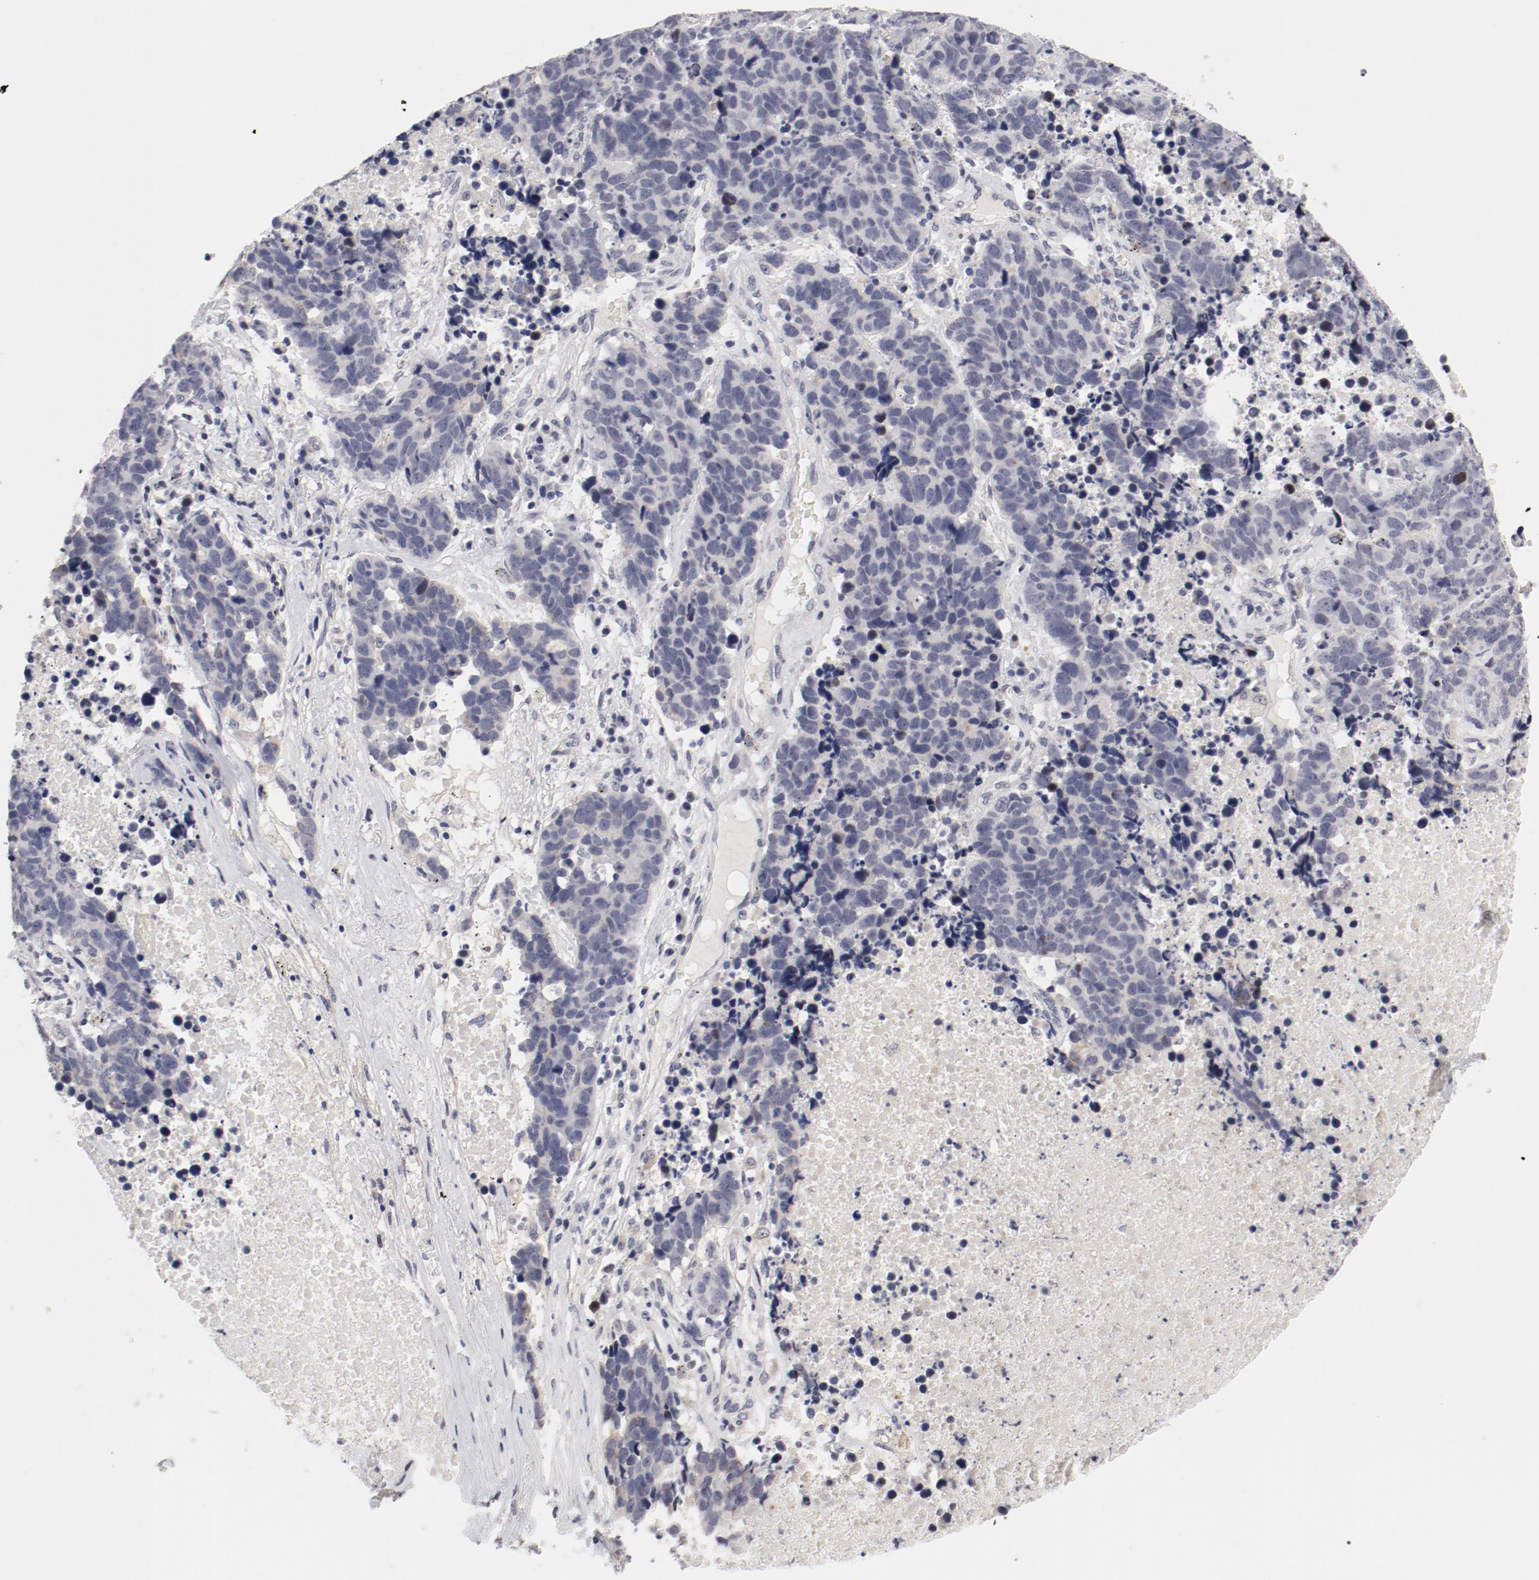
{"staining": {"intensity": "negative", "quantity": "none", "location": "none"}, "tissue": "lung cancer", "cell_type": "Tumor cells", "image_type": "cancer", "snomed": [{"axis": "morphology", "description": "Carcinoid, malignant, NOS"}, {"axis": "topography", "description": "Lung"}], "caption": "High magnification brightfield microscopy of malignant carcinoid (lung) stained with DAB (3,3'-diaminobenzidine) (brown) and counterstained with hematoxylin (blue): tumor cells show no significant staining.", "gene": "FSCB", "patient": {"sex": "male", "age": 60}}